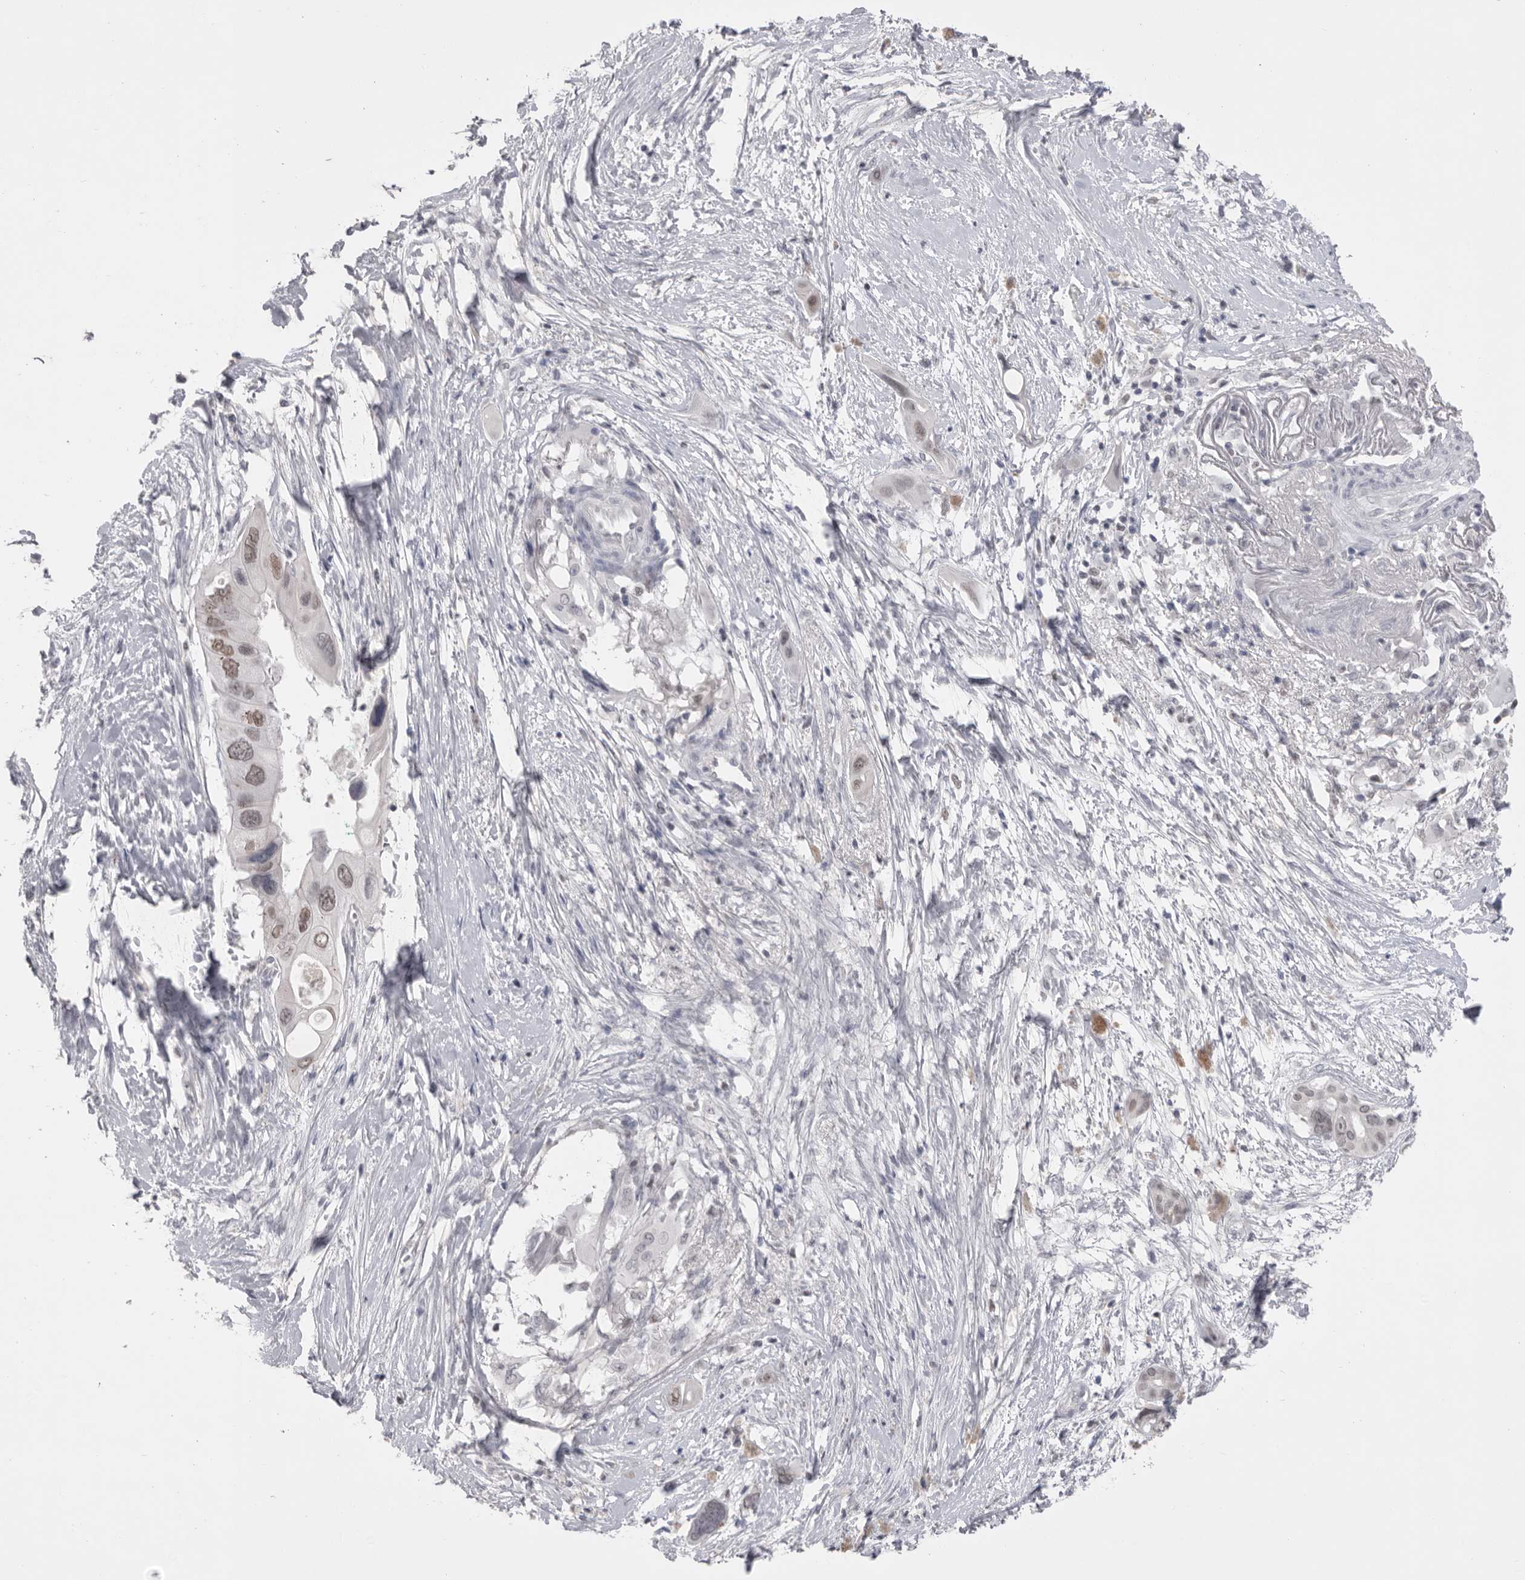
{"staining": {"intensity": "weak", "quantity": "25%-75%", "location": "nuclear"}, "tissue": "pancreatic cancer", "cell_type": "Tumor cells", "image_type": "cancer", "snomed": [{"axis": "morphology", "description": "Adenocarcinoma, NOS"}, {"axis": "topography", "description": "Pancreas"}], "caption": "About 25%-75% of tumor cells in pancreatic cancer (adenocarcinoma) reveal weak nuclear protein staining as visualized by brown immunohistochemical staining.", "gene": "ZBTB7B", "patient": {"sex": "male", "age": 66}}